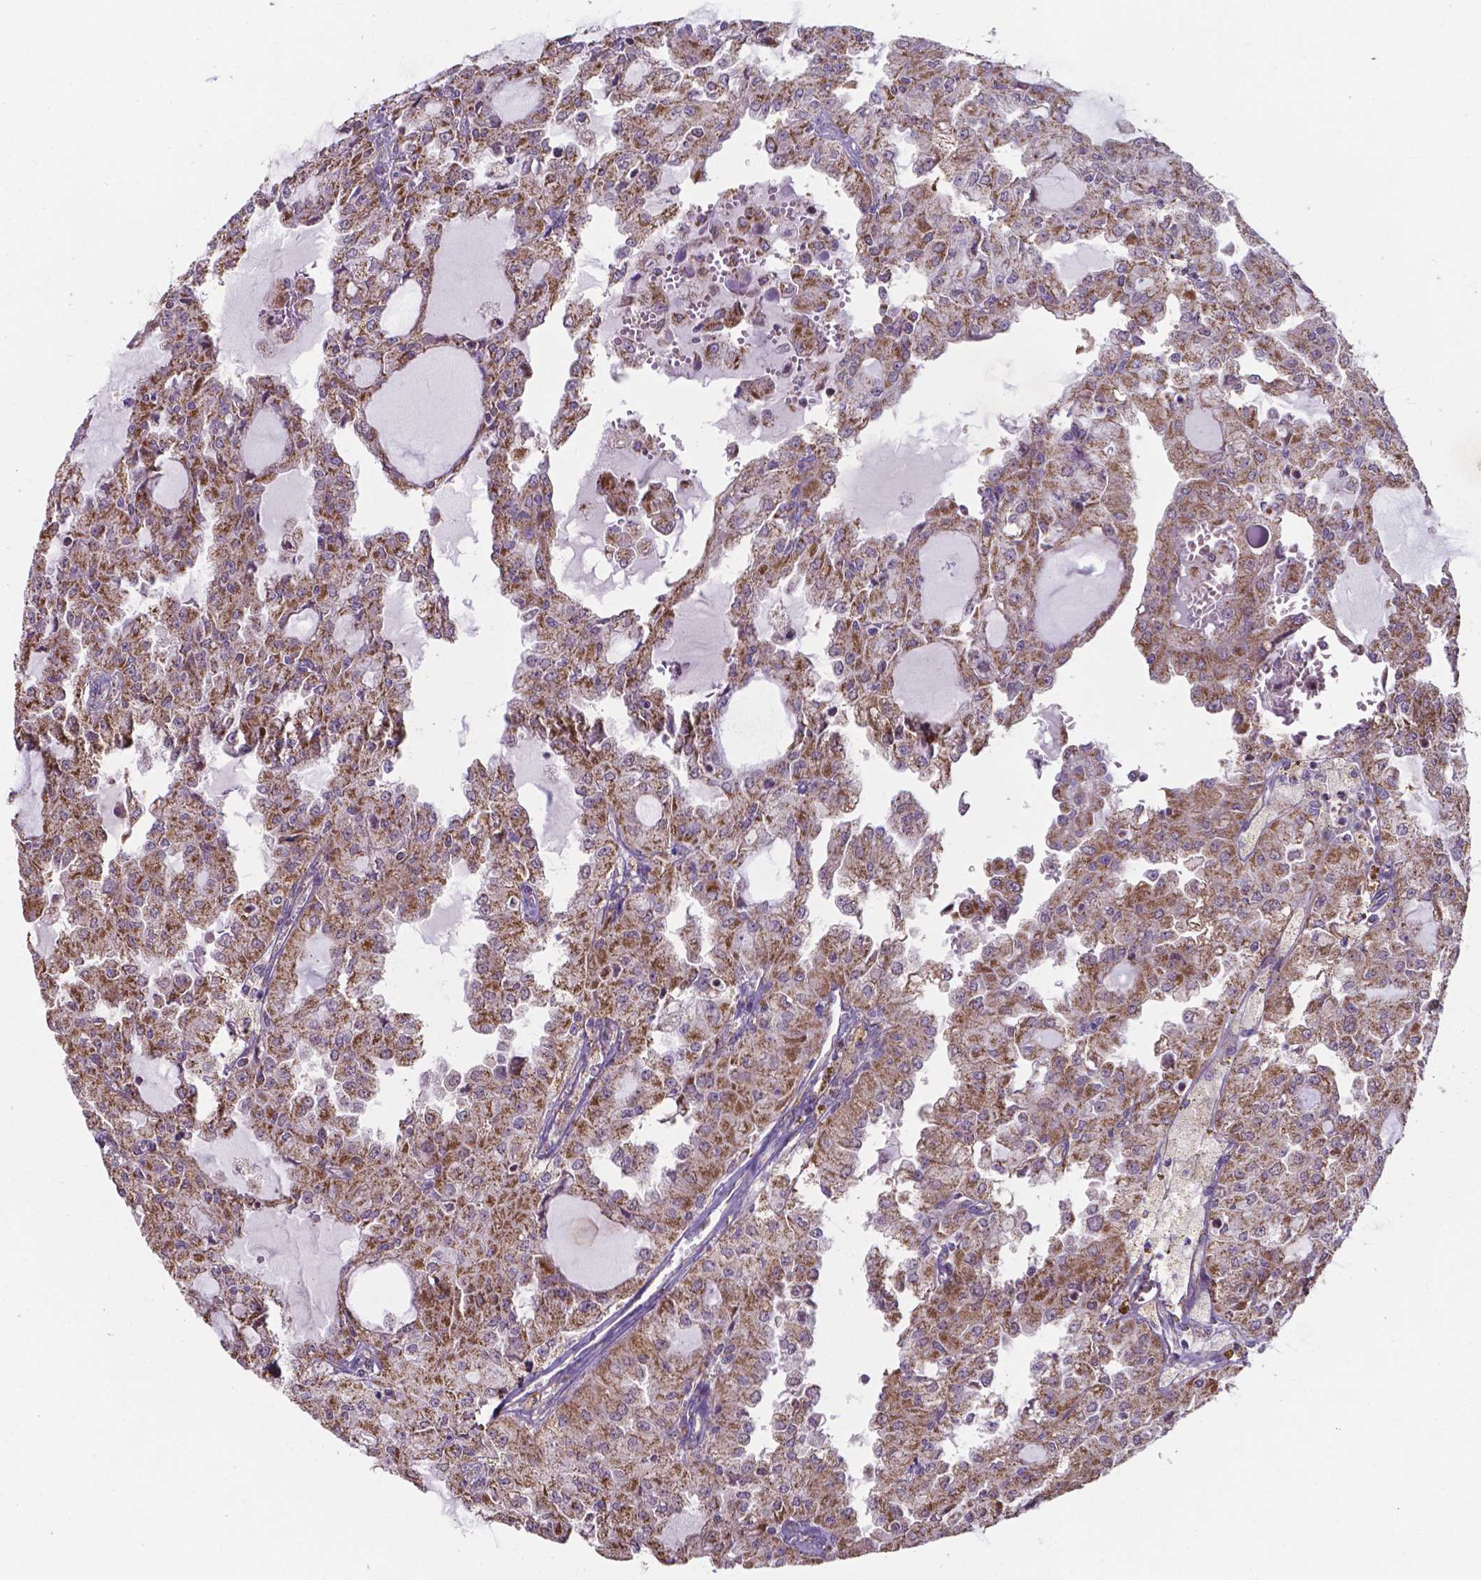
{"staining": {"intensity": "moderate", "quantity": ">75%", "location": "cytoplasmic/membranous"}, "tissue": "head and neck cancer", "cell_type": "Tumor cells", "image_type": "cancer", "snomed": [{"axis": "morphology", "description": "Adenocarcinoma, NOS"}, {"axis": "topography", "description": "Head-Neck"}], "caption": "A brown stain labels moderate cytoplasmic/membranous expression of a protein in head and neck cancer tumor cells.", "gene": "FAM114A1", "patient": {"sex": "male", "age": 64}}